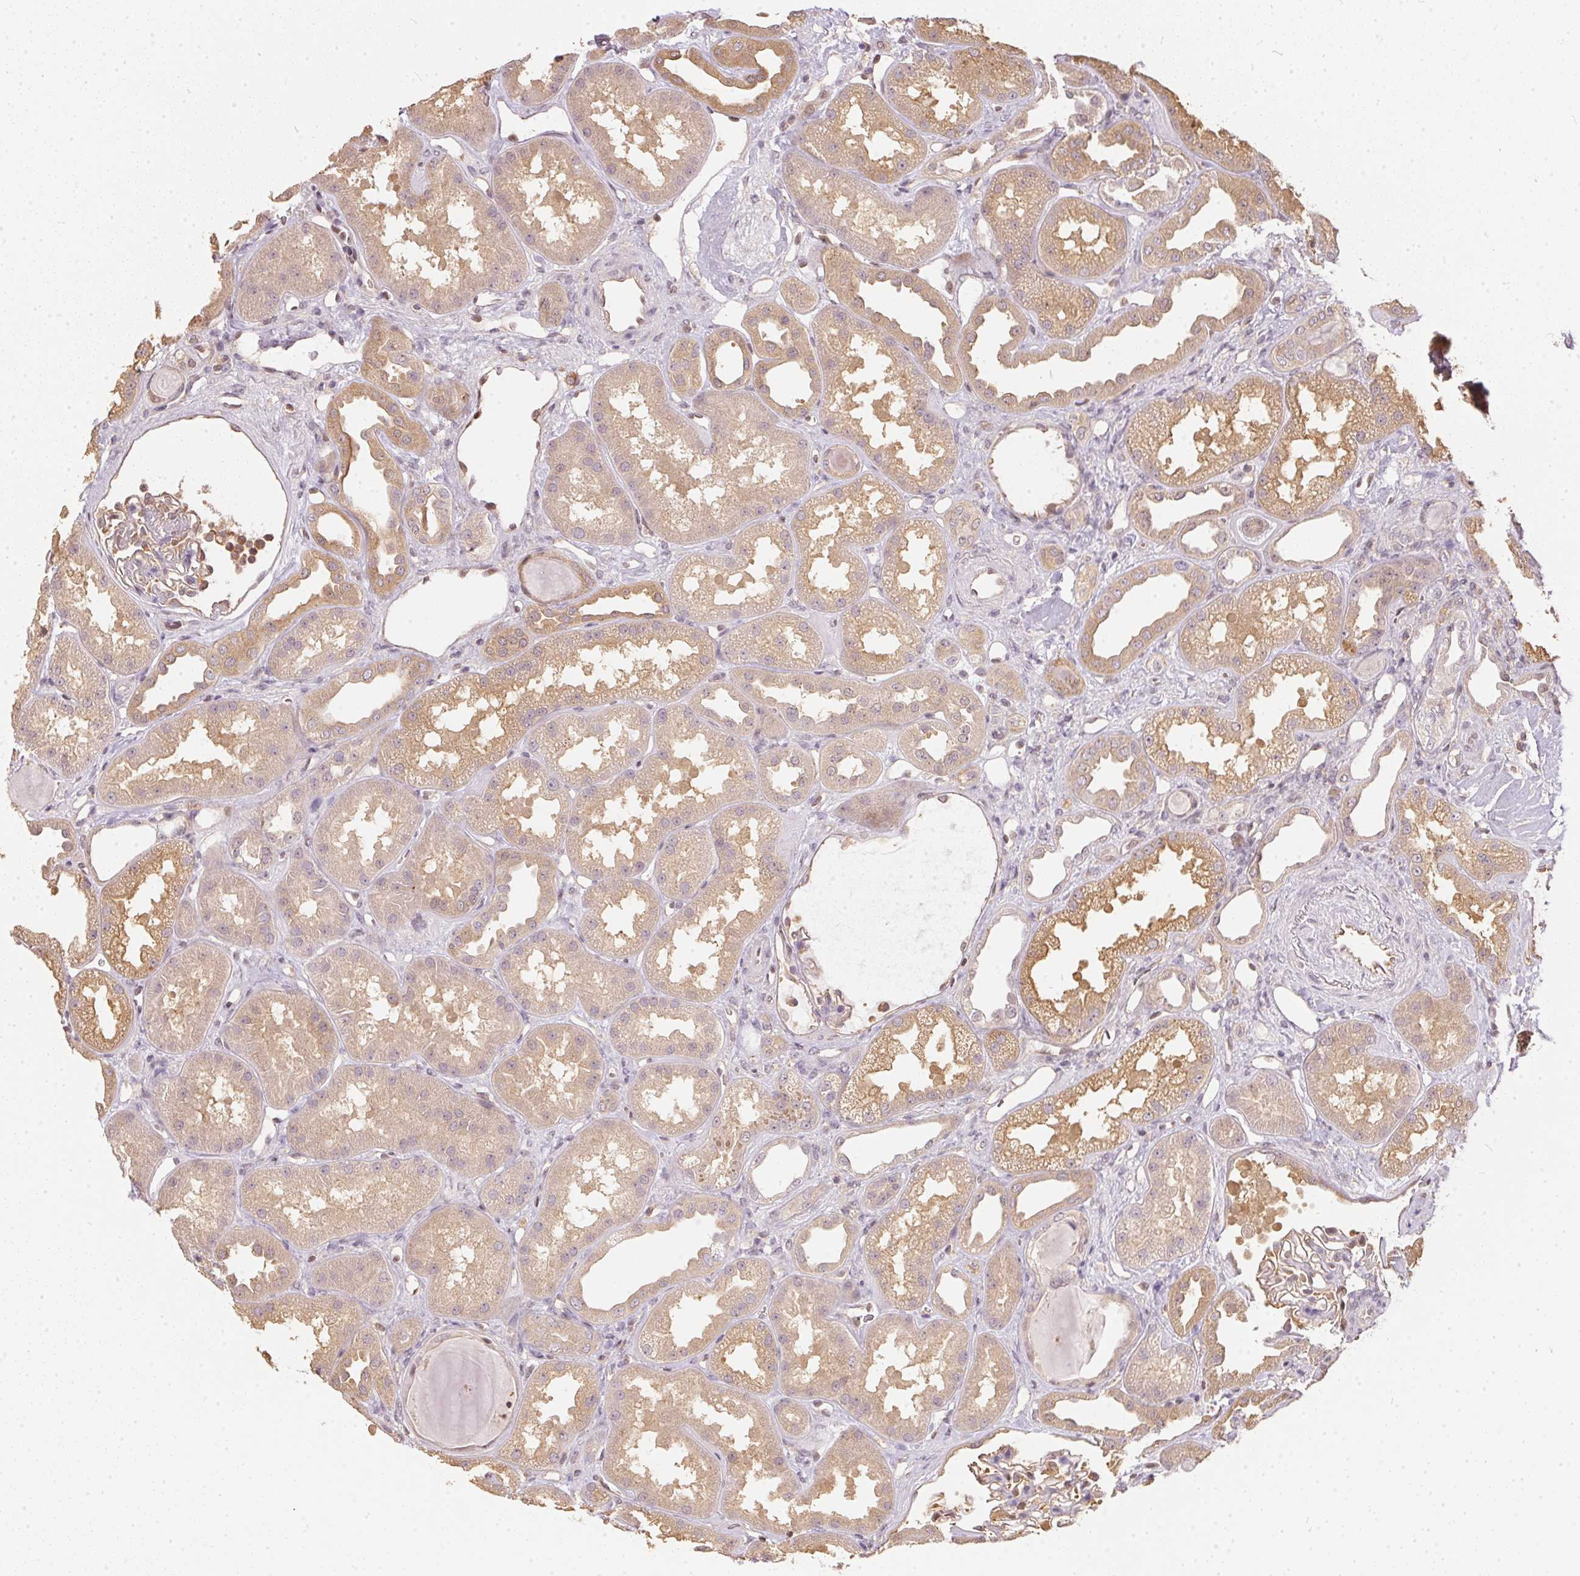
{"staining": {"intensity": "weak", "quantity": "<25%", "location": "cytoplasmic/membranous"}, "tissue": "kidney", "cell_type": "Cells in glomeruli", "image_type": "normal", "snomed": [{"axis": "morphology", "description": "Normal tissue, NOS"}, {"axis": "topography", "description": "Kidney"}], "caption": "A photomicrograph of kidney stained for a protein displays no brown staining in cells in glomeruli. (Brightfield microscopy of DAB IHC at high magnification).", "gene": "BLMH", "patient": {"sex": "male", "age": 61}}